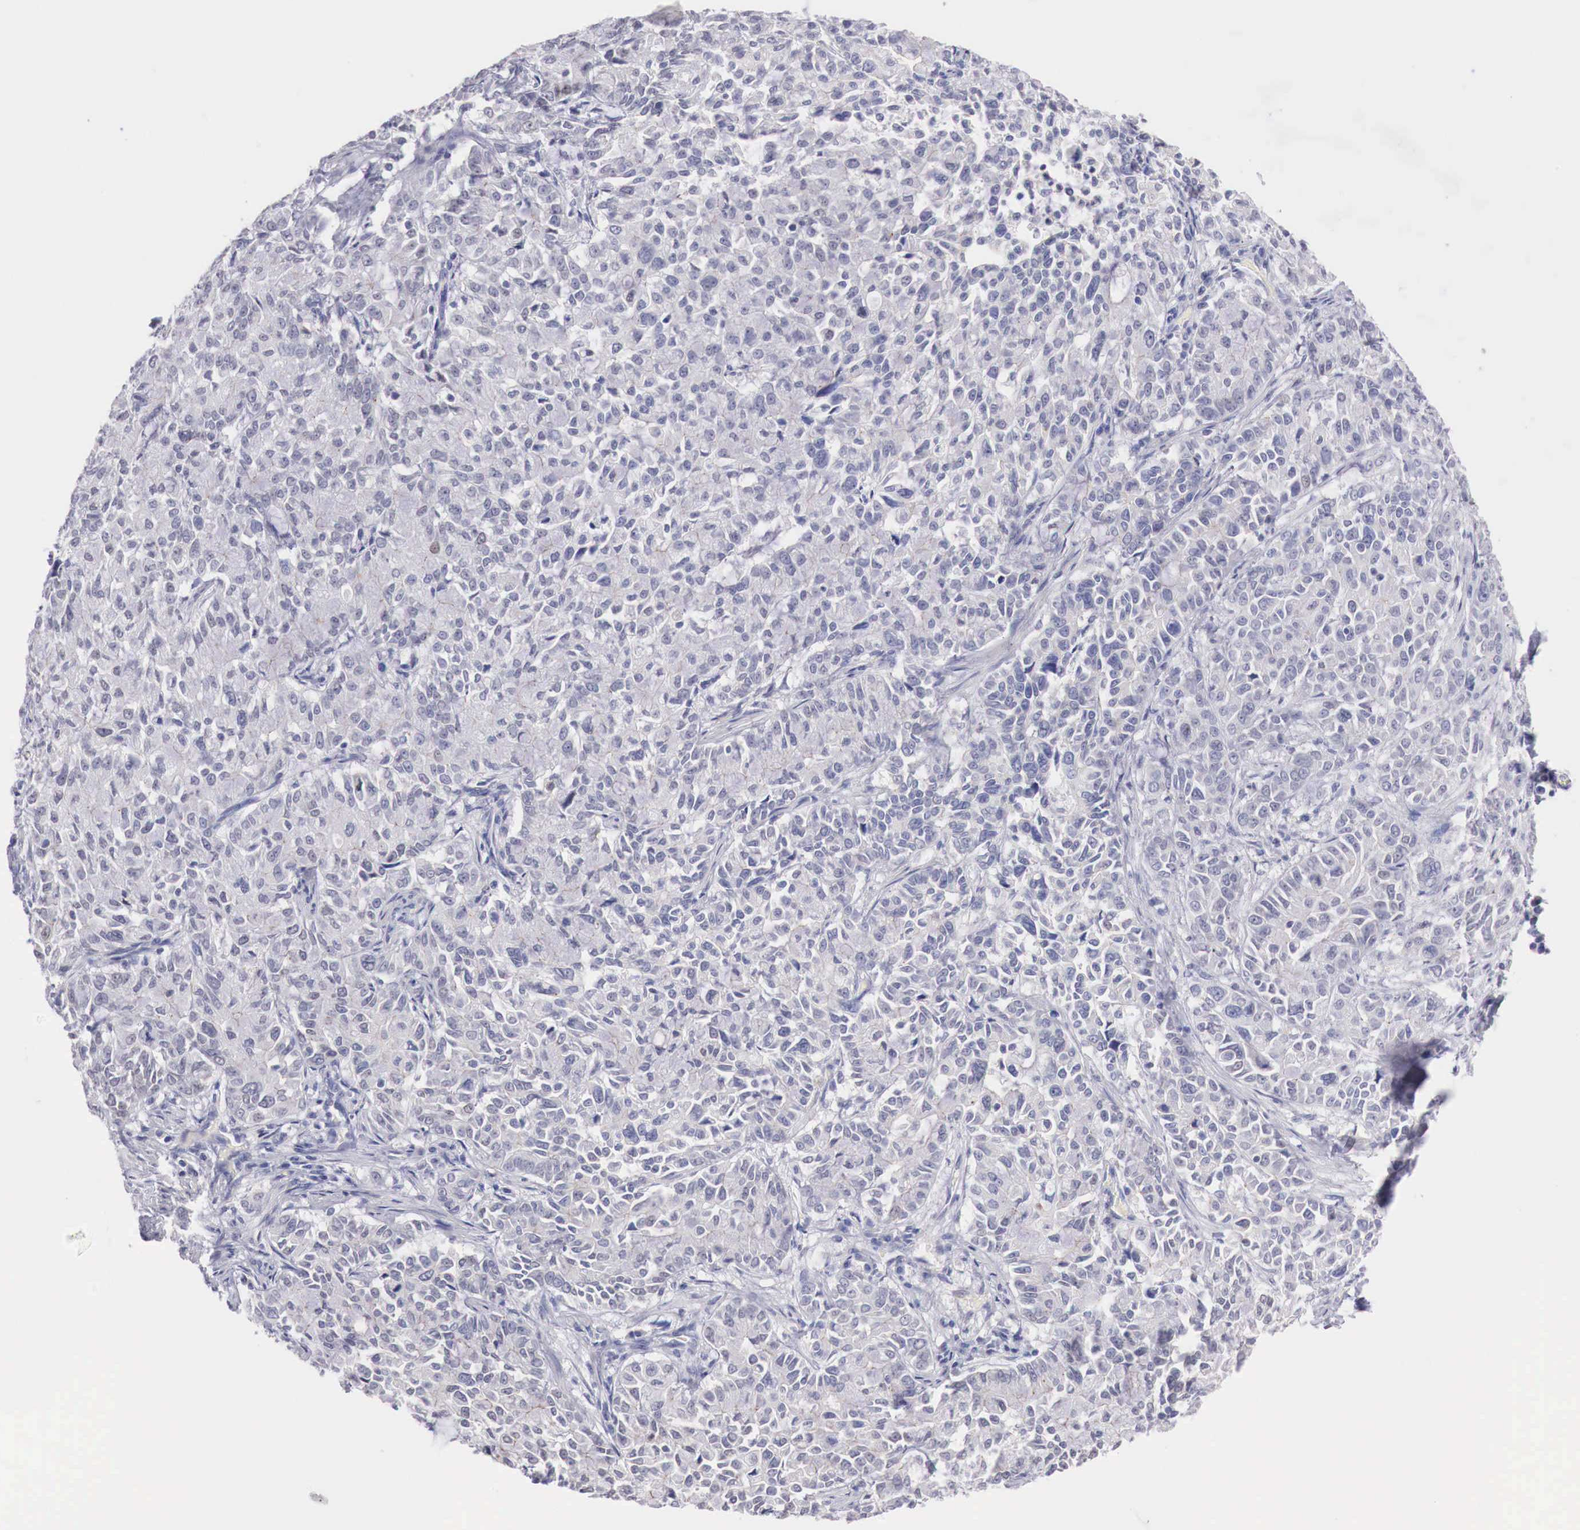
{"staining": {"intensity": "negative", "quantity": "none", "location": "none"}, "tissue": "pancreatic cancer", "cell_type": "Tumor cells", "image_type": "cancer", "snomed": [{"axis": "morphology", "description": "Adenocarcinoma, NOS"}, {"axis": "topography", "description": "Pancreas"}], "caption": "This is a micrograph of IHC staining of pancreatic adenocarcinoma, which shows no positivity in tumor cells.", "gene": "TRIM13", "patient": {"sex": "female", "age": 52}}